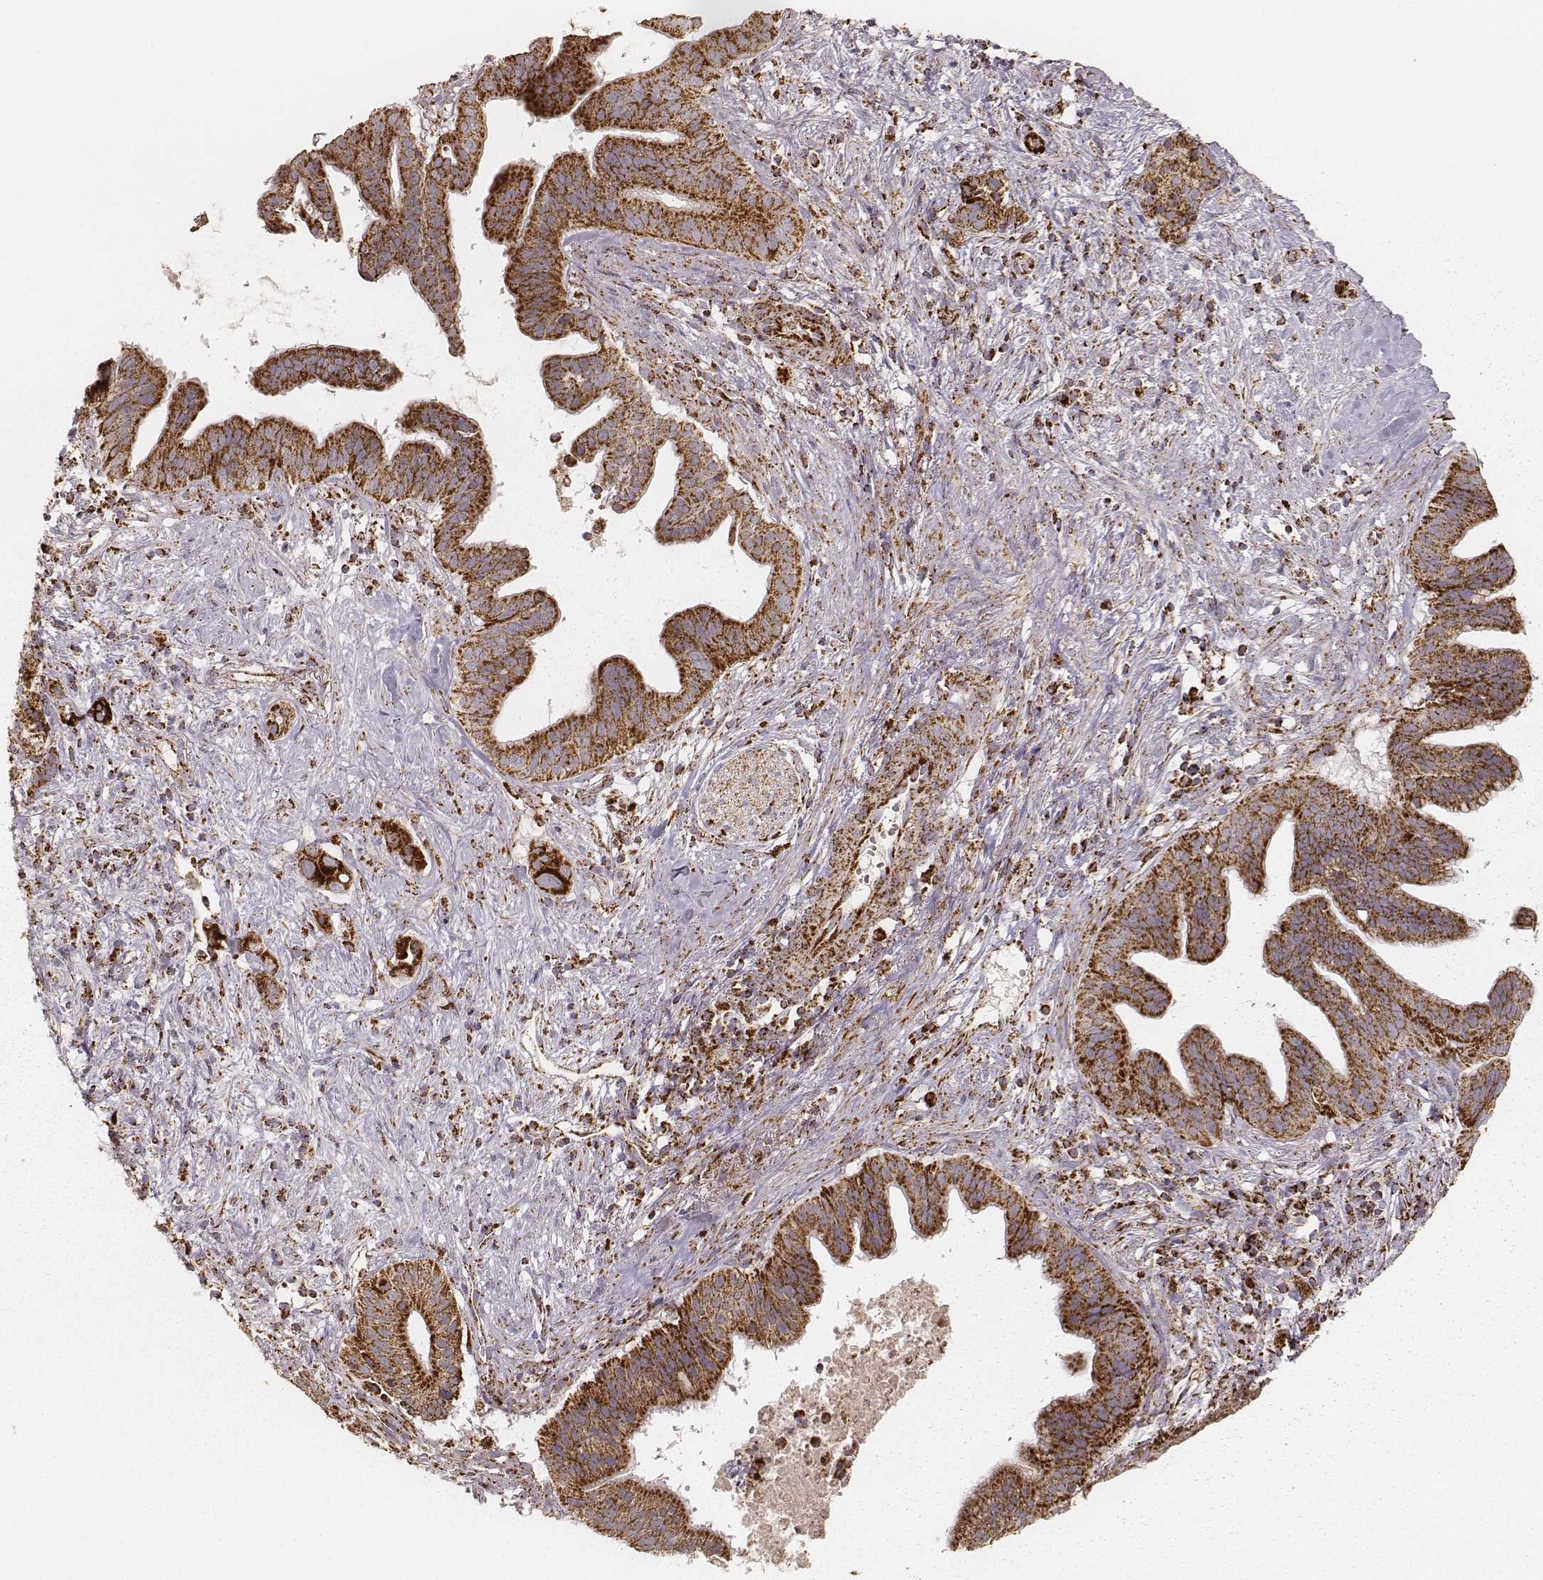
{"staining": {"intensity": "strong", "quantity": ">75%", "location": "cytoplasmic/membranous"}, "tissue": "pancreatic cancer", "cell_type": "Tumor cells", "image_type": "cancer", "snomed": [{"axis": "morphology", "description": "Adenocarcinoma, NOS"}, {"axis": "topography", "description": "Pancreas"}], "caption": "A micrograph of pancreatic cancer stained for a protein demonstrates strong cytoplasmic/membranous brown staining in tumor cells.", "gene": "CS", "patient": {"sex": "male", "age": 61}}